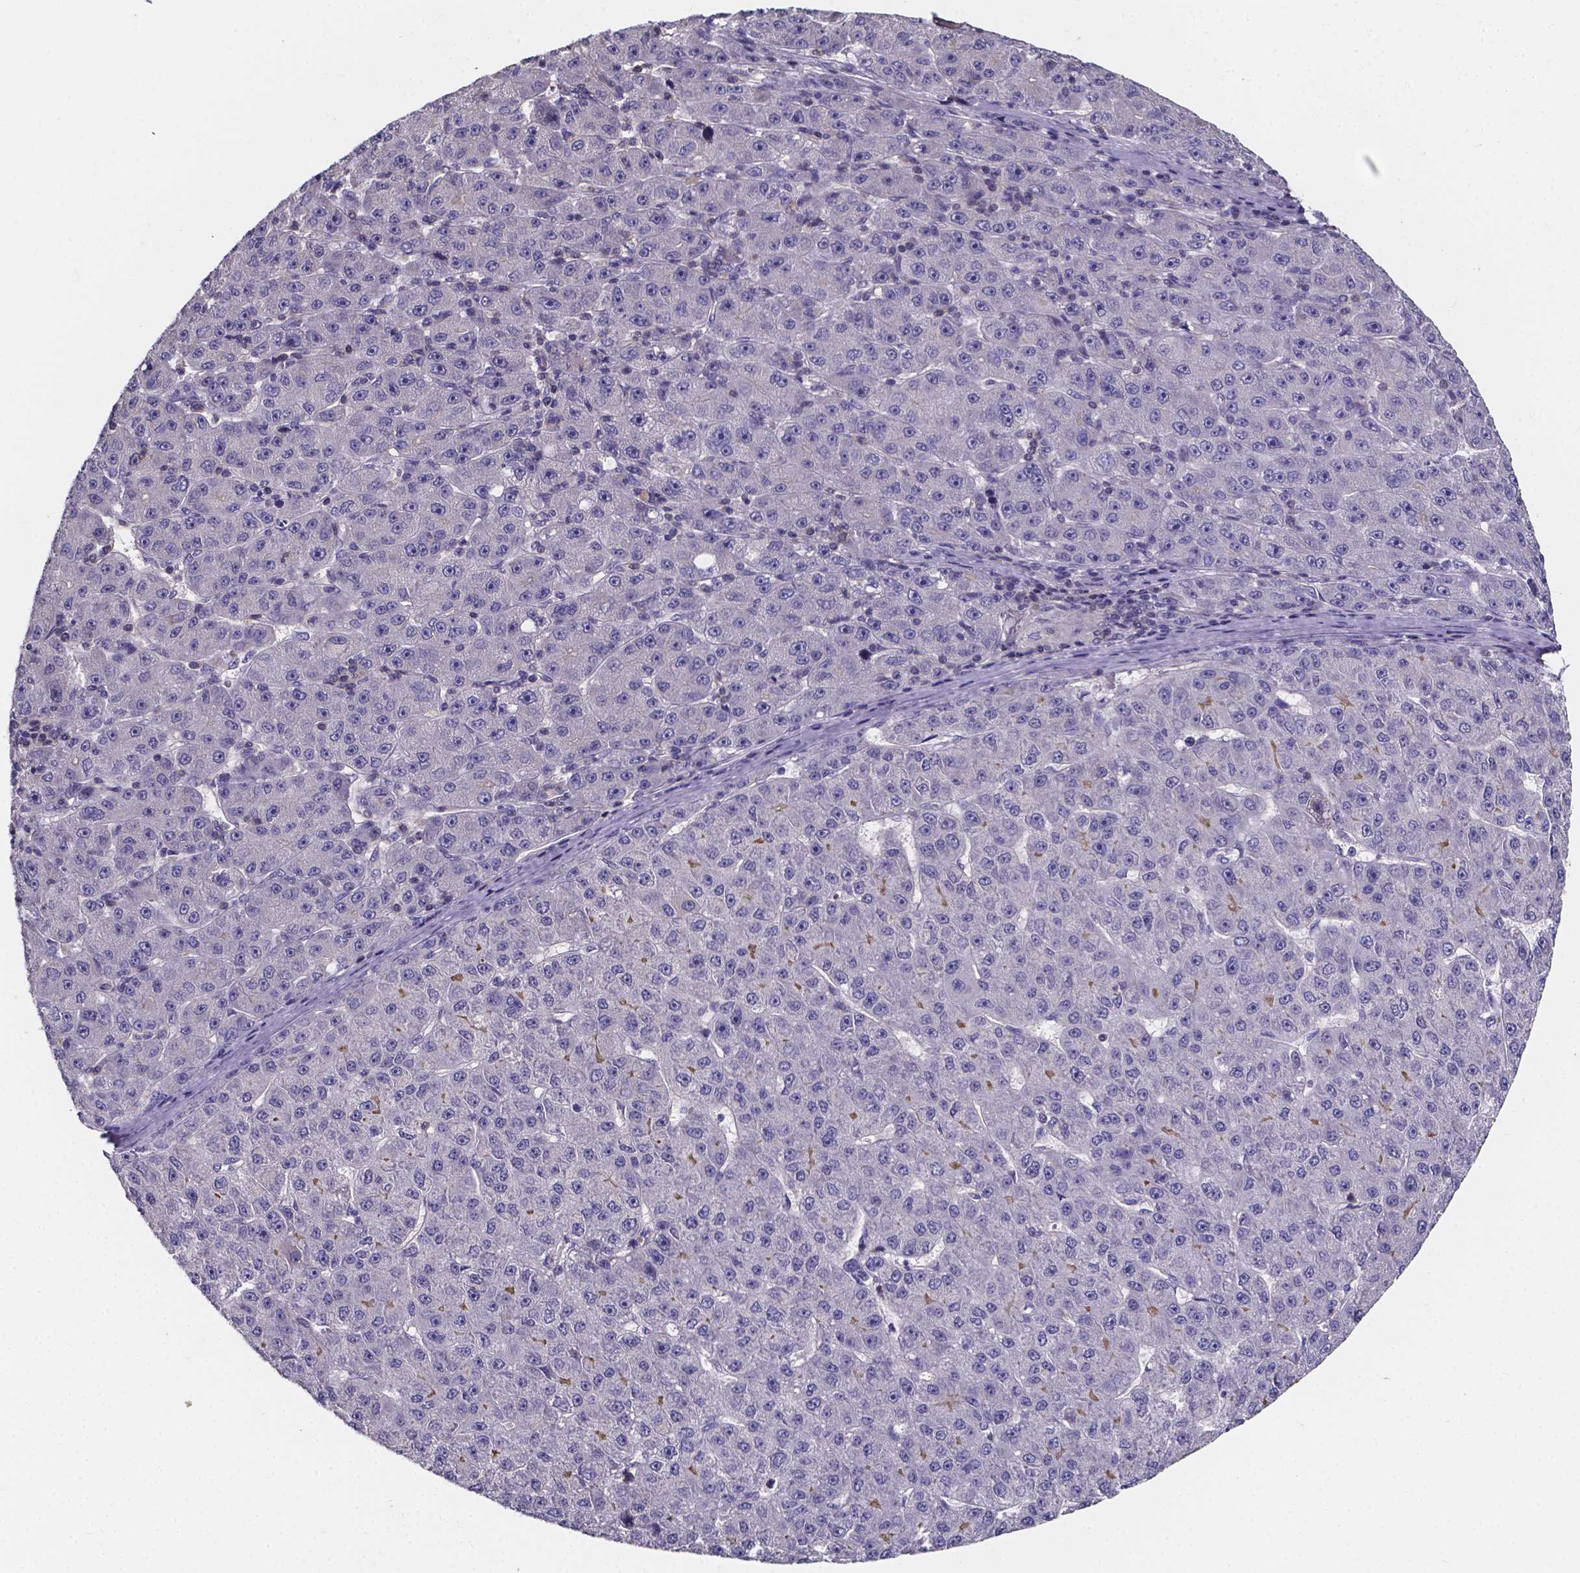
{"staining": {"intensity": "negative", "quantity": "none", "location": "none"}, "tissue": "liver cancer", "cell_type": "Tumor cells", "image_type": "cancer", "snomed": [{"axis": "morphology", "description": "Carcinoma, Hepatocellular, NOS"}, {"axis": "topography", "description": "Liver"}], "caption": "Immunohistochemistry (IHC) photomicrograph of human liver cancer (hepatocellular carcinoma) stained for a protein (brown), which reveals no expression in tumor cells.", "gene": "THEMIS", "patient": {"sex": "male", "age": 67}}